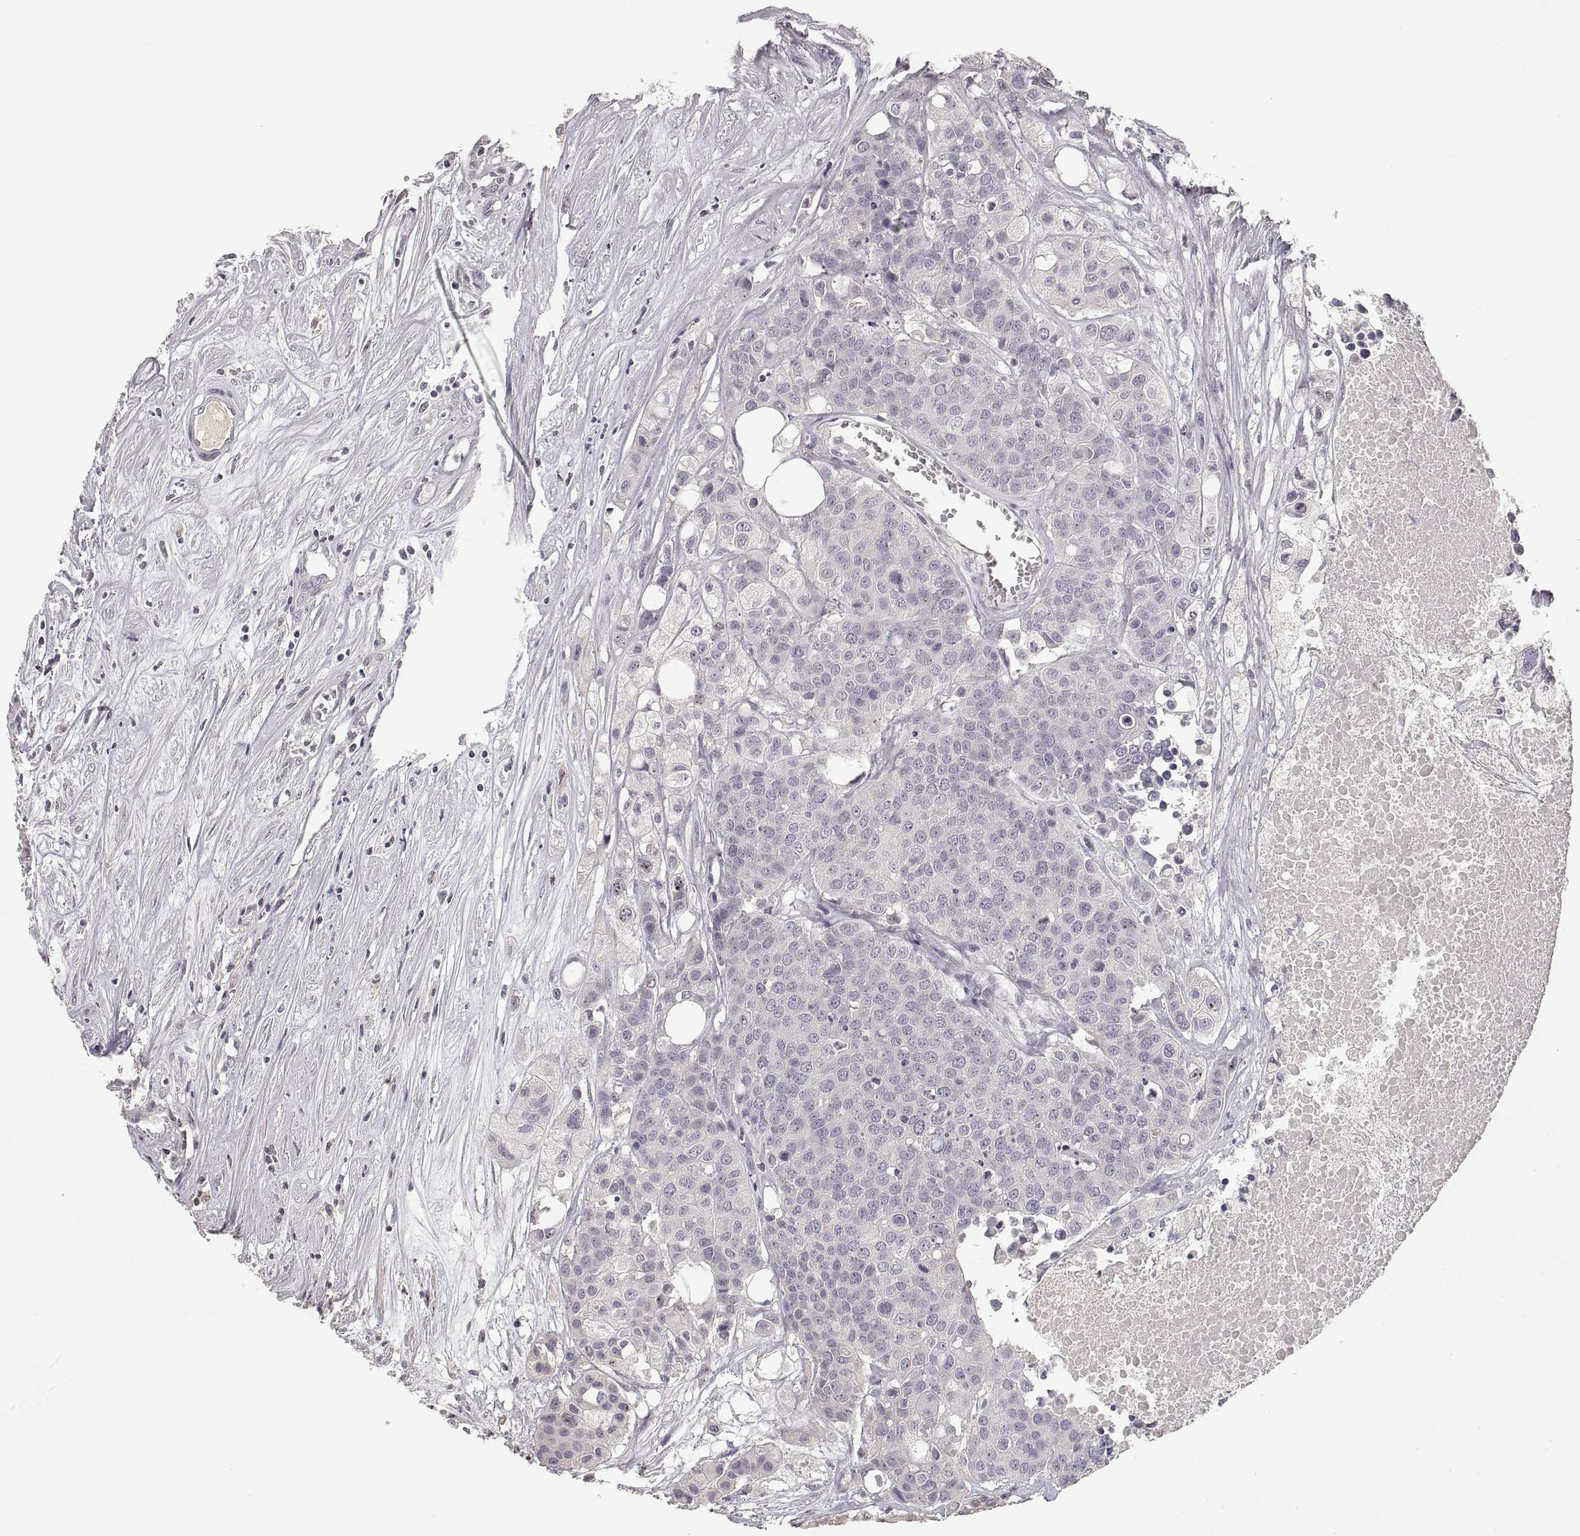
{"staining": {"intensity": "negative", "quantity": "none", "location": "none"}, "tissue": "carcinoid", "cell_type": "Tumor cells", "image_type": "cancer", "snomed": [{"axis": "morphology", "description": "Carcinoid, malignant, NOS"}, {"axis": "topography", "description": "Colon"}], "caption": "The histopathology image shows no staining of tumor cells in malignant carcinoid.", "gene": "RUNDC3A", "patient": {"sex": "male", "age": 81}}